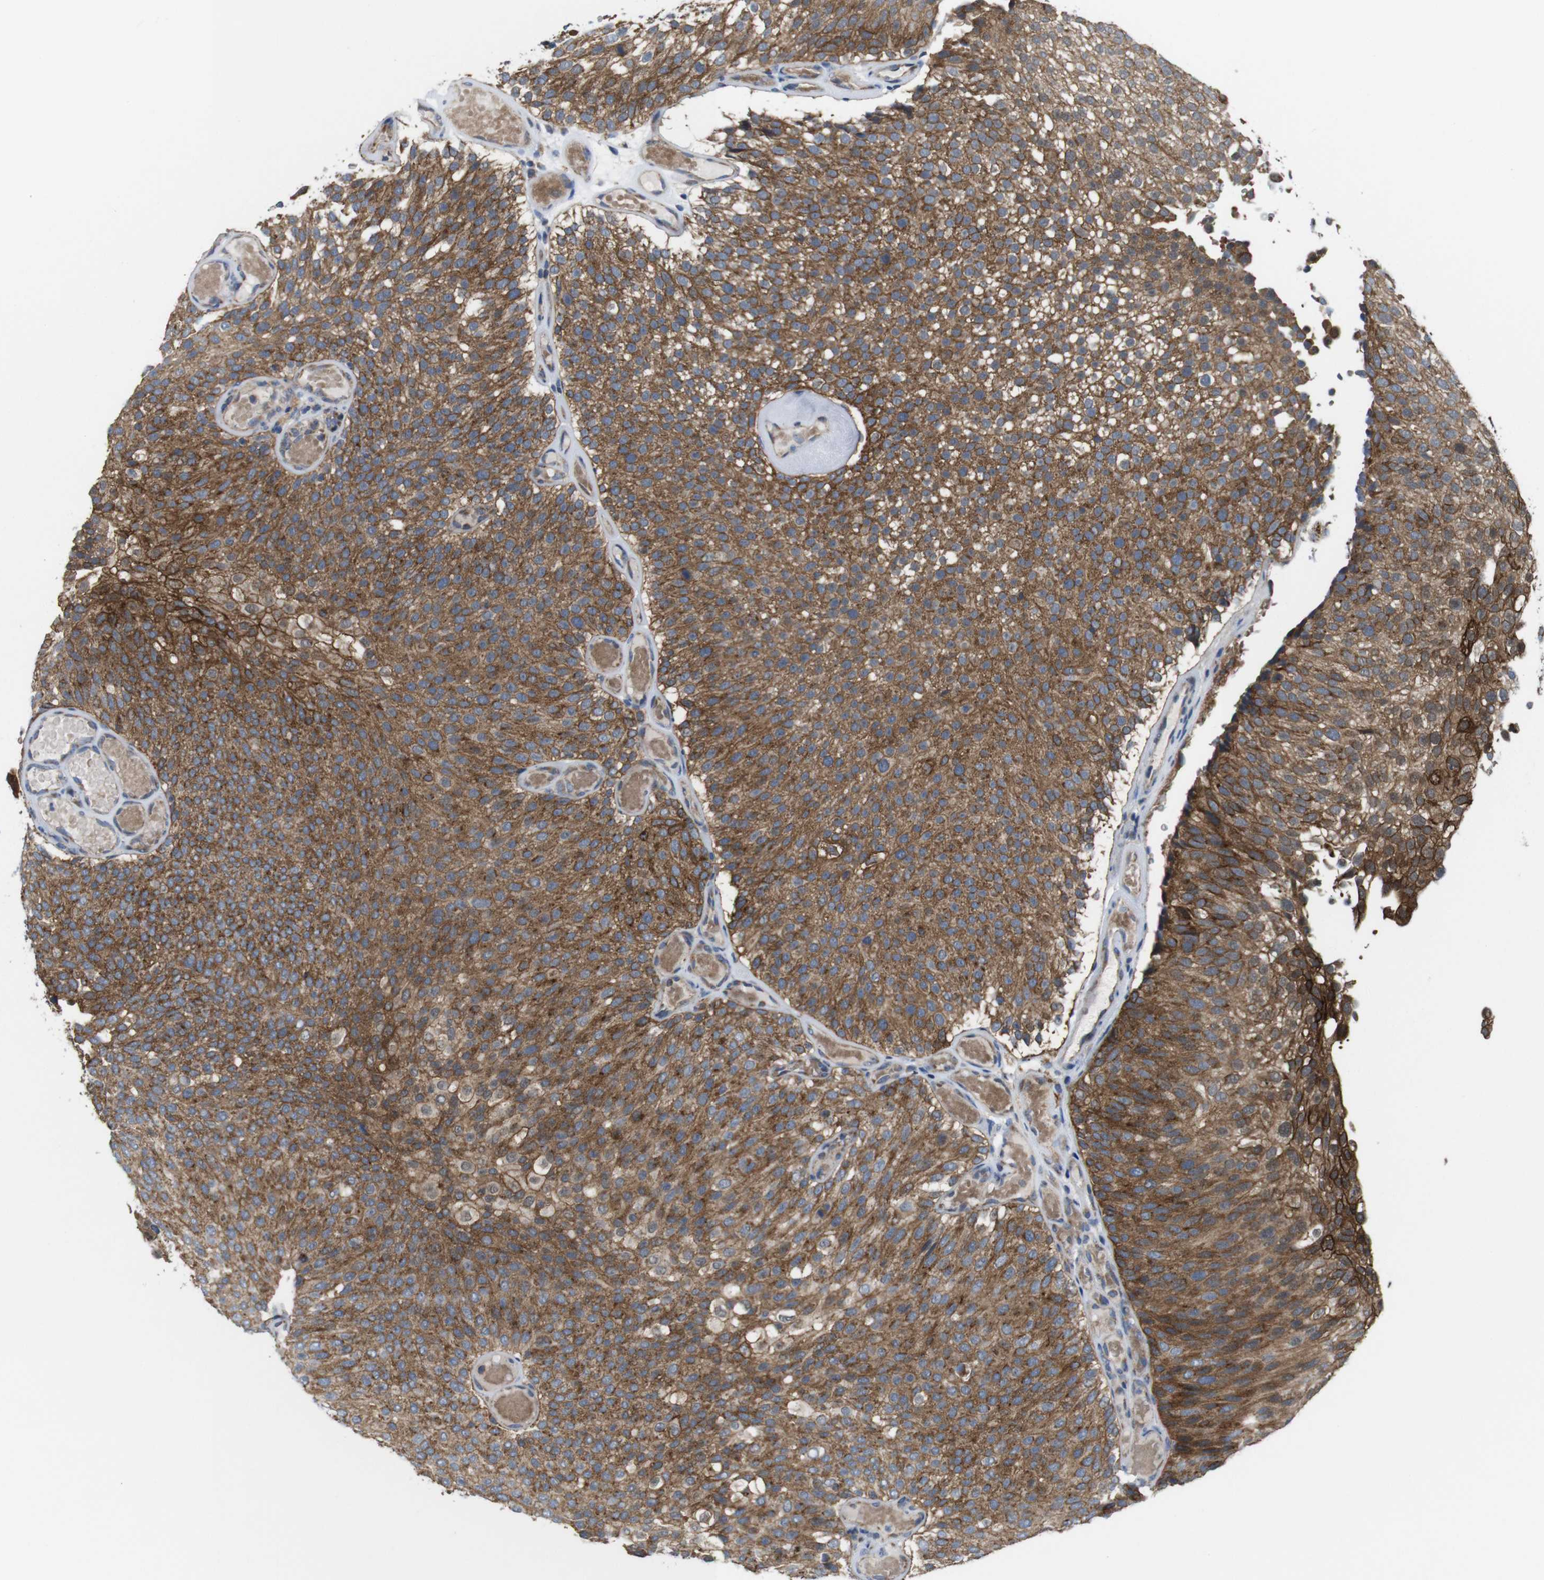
{"staining": {"intensity": "strong", "quantity": "25%-75%", "location": "cytoplasmic/membranous"}, "tissue": "urothelial cancer", "cell_type": "Tumor cells", "image_type": "cancer", "snomed": [{"axis": "morphology", "description": "Urothelial carcinoma, Low grade"}, {"axis": "topography", "description": "Urinary bladder"}], "caption": "Immunohistochemistry (IHC) micrograph of urothelial cancer stained for a protein (brown), which displays high levels of strong cytoplasmic/membranous positivity in about 25%-75% of tumor cells.", "gene": "EFCAB14", "patient": {"sex": "male", "age": 78}}